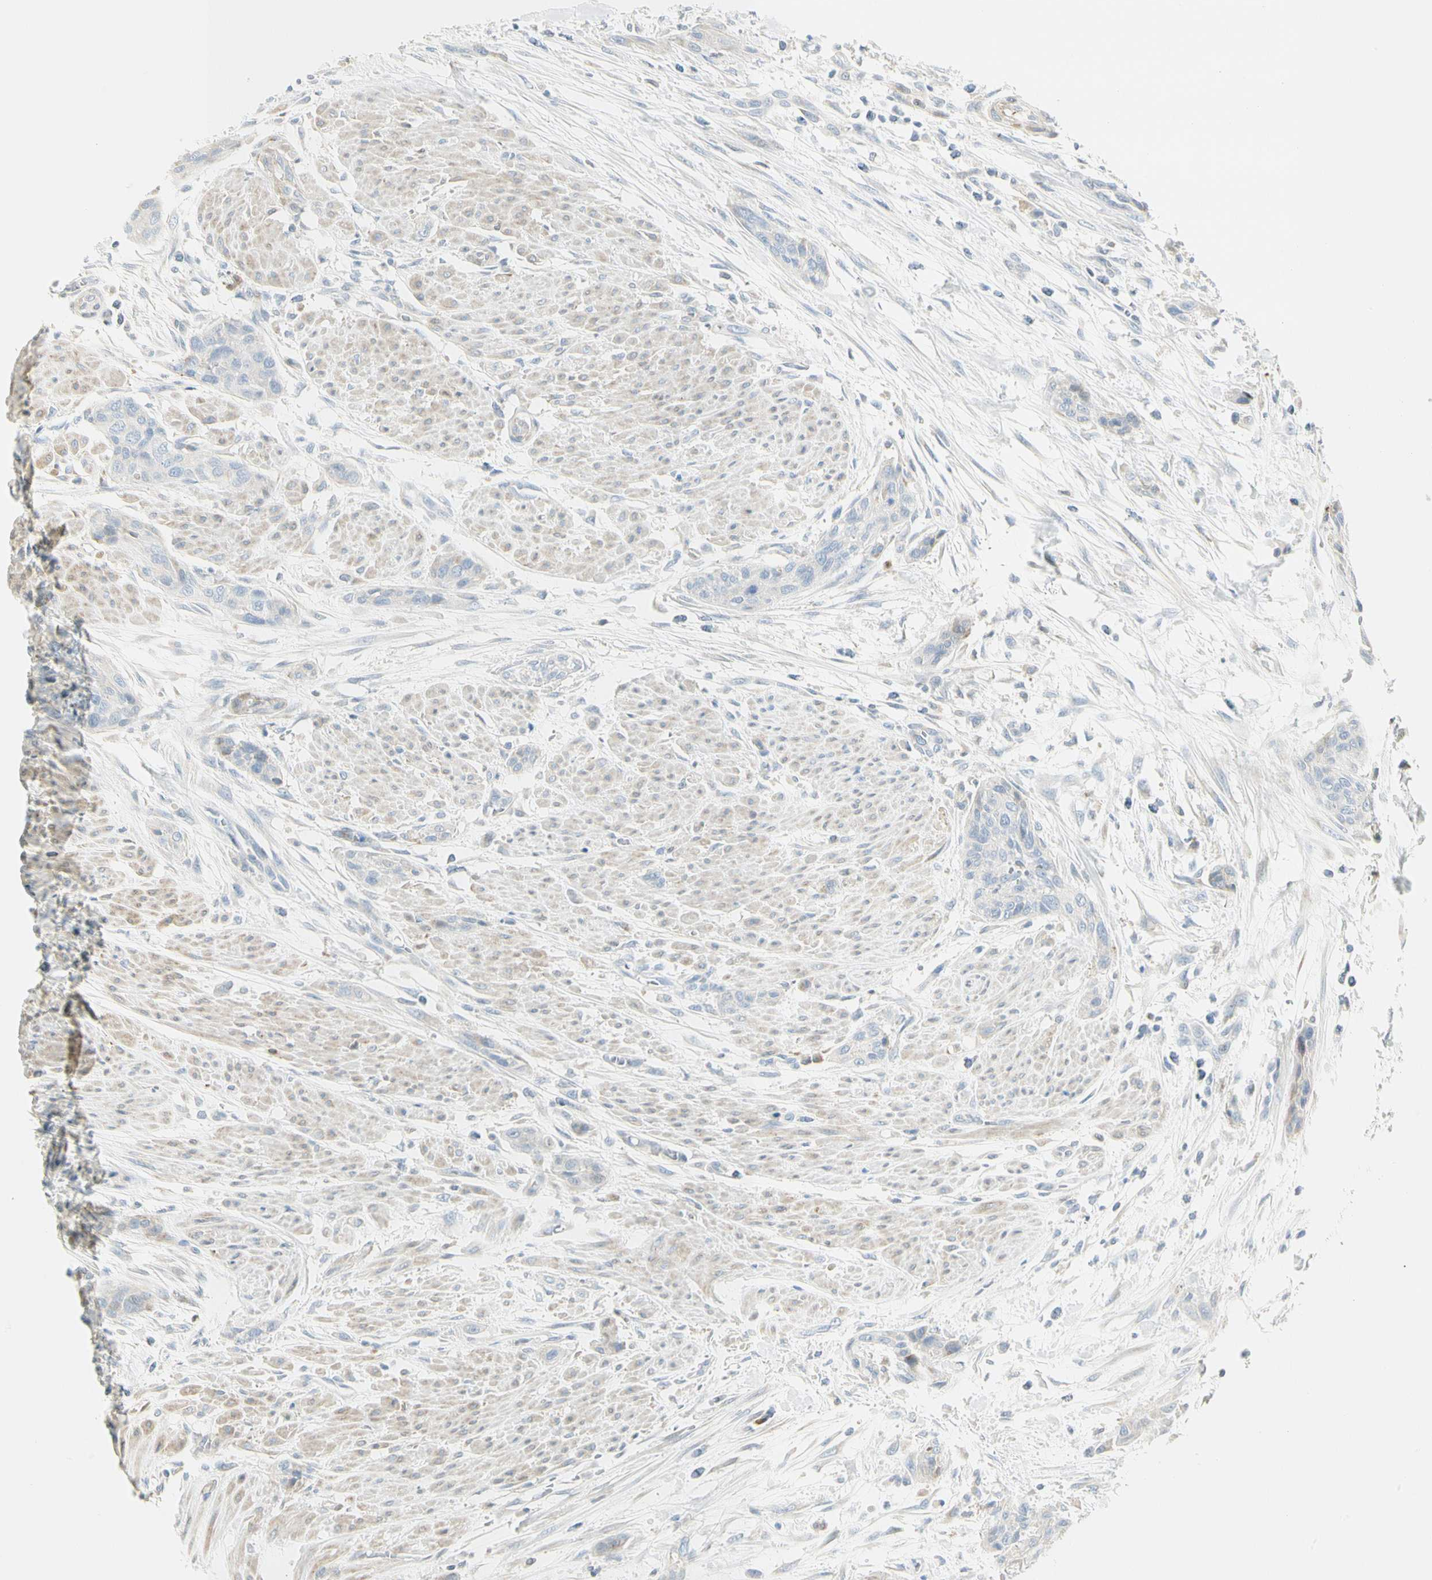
{"staining": {"intensity": "negative", "quantity": "none", "location": "none"}, "tissue": "urothelial cancer", "cell_type": "Tumor cells", "image_type": "cancer", "snomed": [{"axis": "morphology", "description": "Urothelial carcinoma, High grade"}, {"axis": "topography", "description": "Urinary bladder"}], "caption": "A micrograph of human high-grade urothelial carcinoma is negative for staining in tumor cells.", "gene": "TNFSF11", "patient": {"sex": "male", "age": 35}}